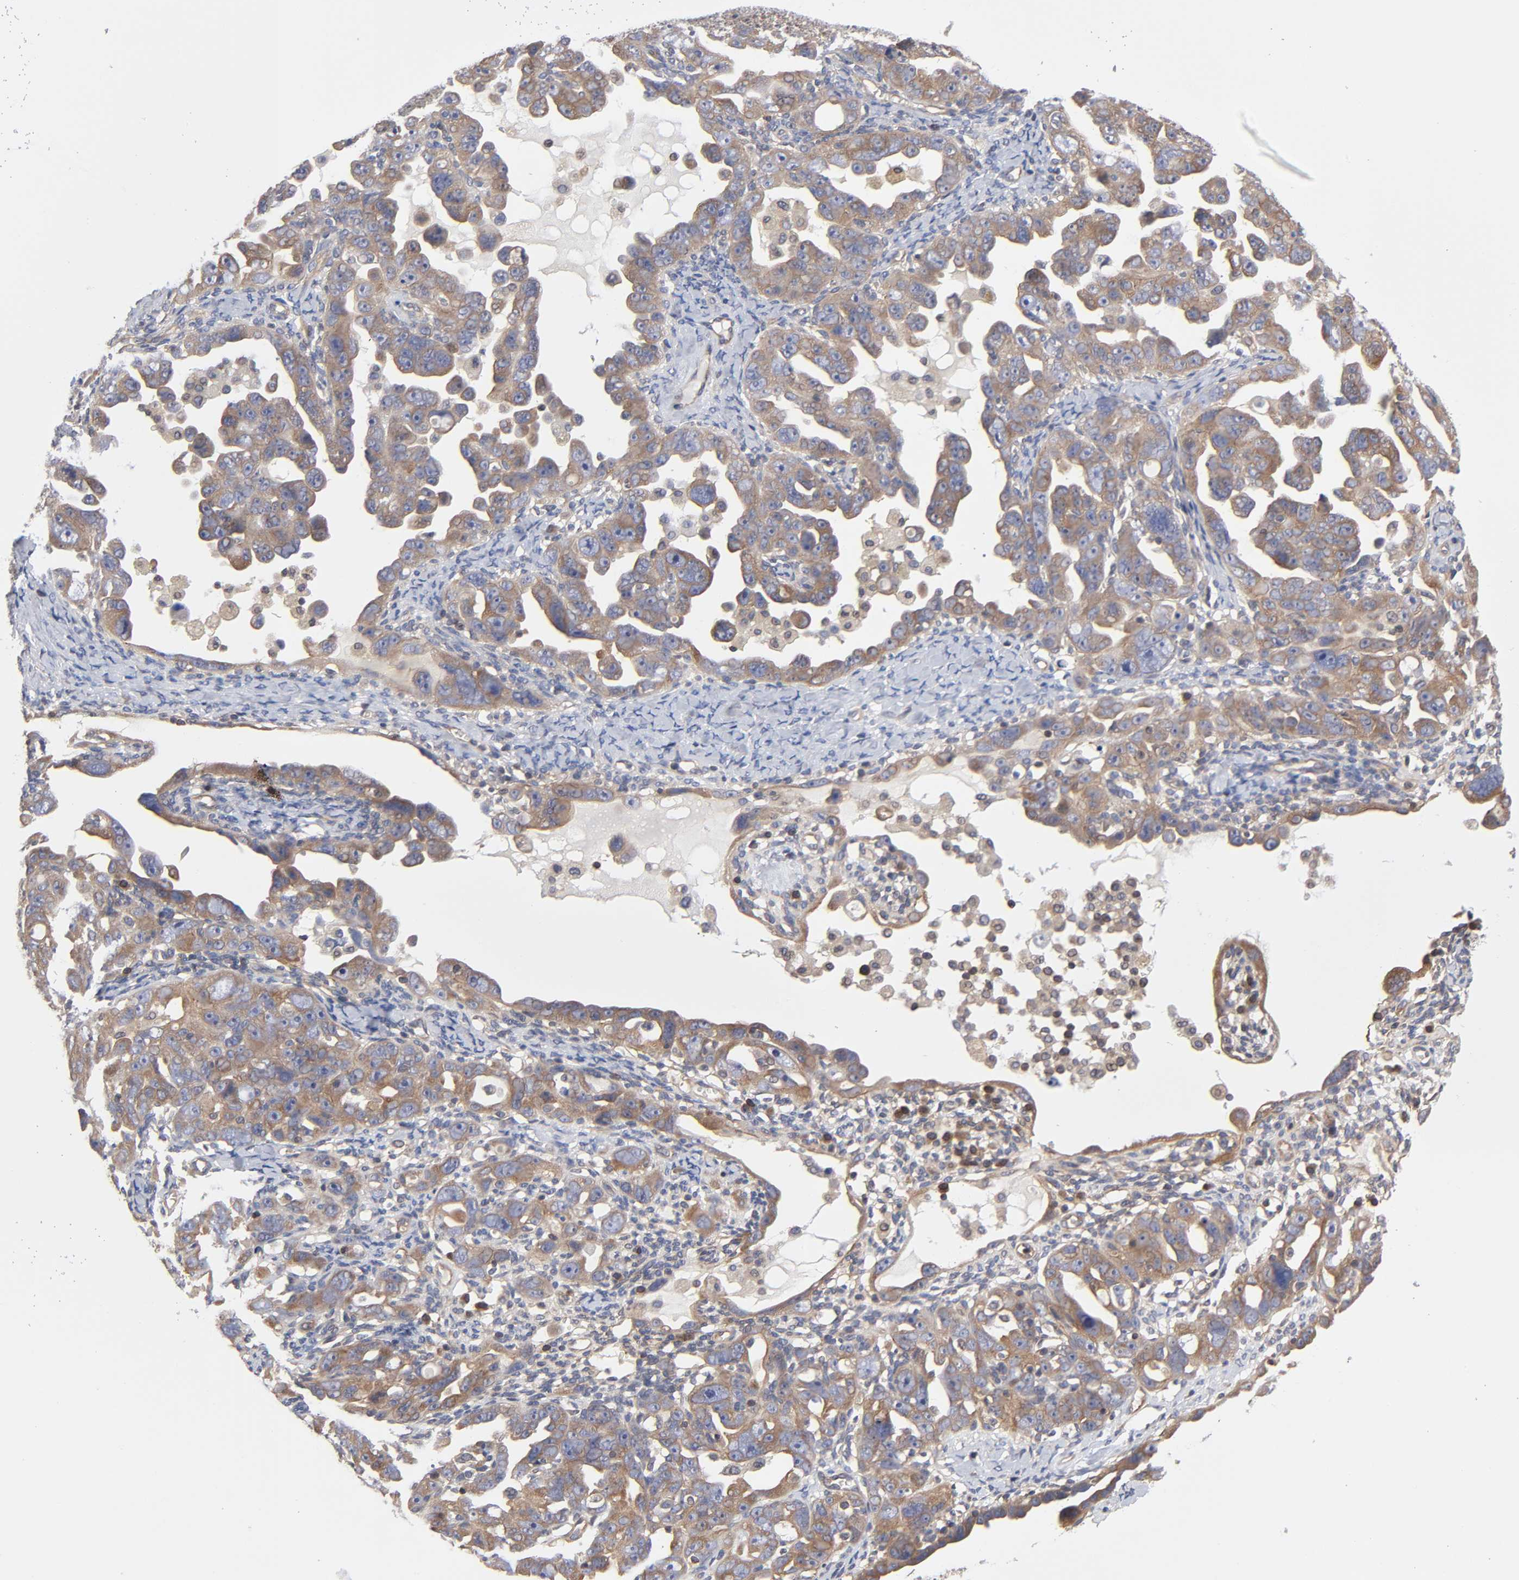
{"staining": {"intensity": "moderate", "quantity": ">75%", "location": "cytoplasmic/membranous"}, "tissue": "ovarian cancer", "cell_type": "Tumor cells", "image_type": "cancer", "snomed": [{"axis": "morphology", "description": "Cystadenocarcinoma, serous, NOS"}, {"axis": "topography", "description": "Ovary"}], "caption": "Serous cystadenocarcinoma (ovarian) stained with a protein marker demonstrates moderate staining in tumor cells.", "gene": "STRN3", "patient": {"sex": "female", "age": 66}}